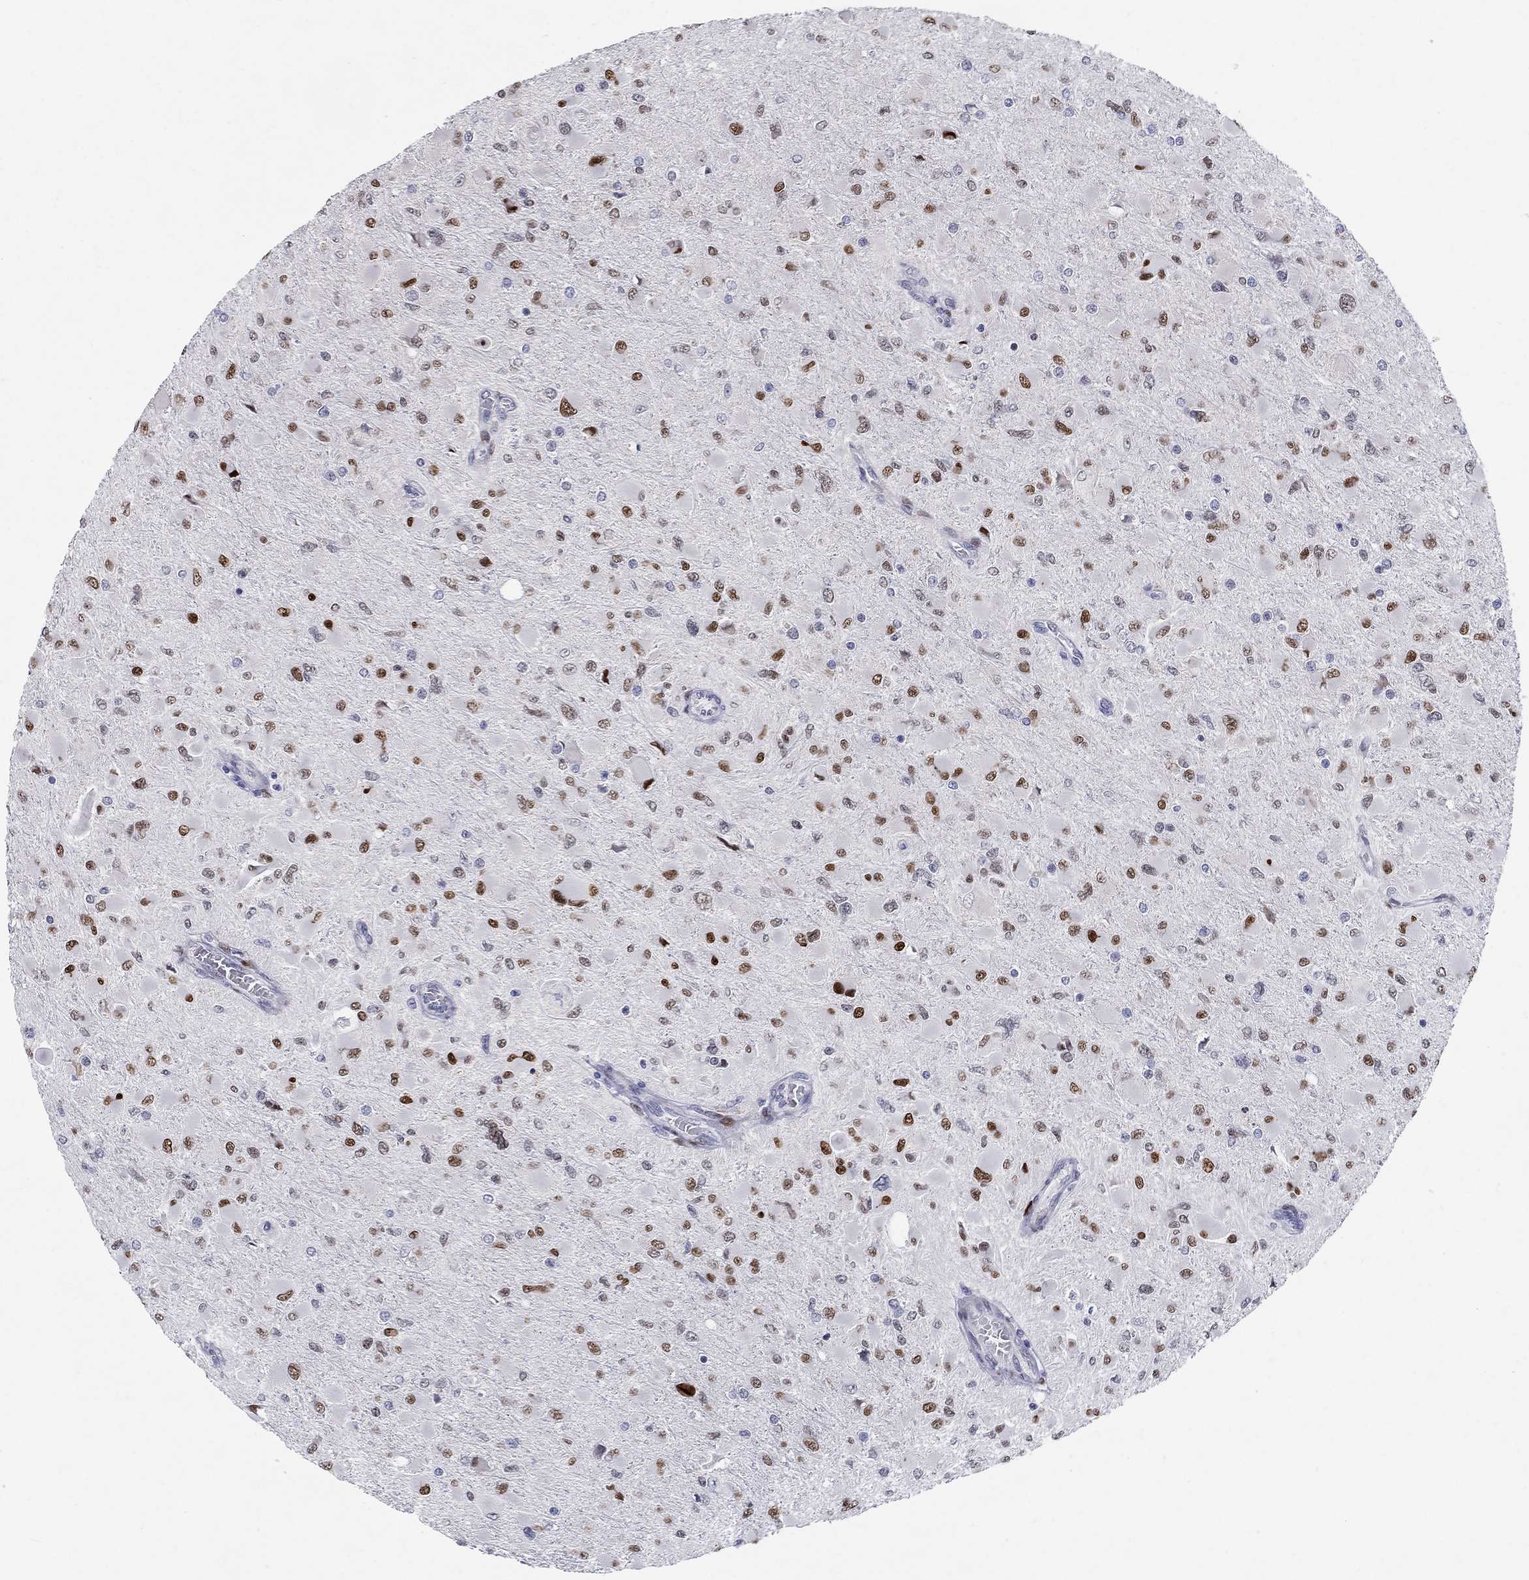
{"staining": {"intensity": "strong", "quantity": "25%-75%", "location": "nuclear"}, "tissue": "glioma", "cell_type": "Tumor cells", "image_type": "cancer", "snomed": [{"axis": "morphology", "description": "Glioma, malignant, High grade"}, {"axis": "topography", "description": "Cerebral cortex"}], "caption": "A brown stain highlights strong nuclear expression of a protein in glioma tumor cells. The staining was performed using DAB (3,3'-diaminobenzidine) to visualize the protein expression in brown, while the nuclei were stained in blue with hematoxylin (Magnification: 20x).", "gene": "RAPGEF5", "patient": {"sex": "female", "age": 36}}